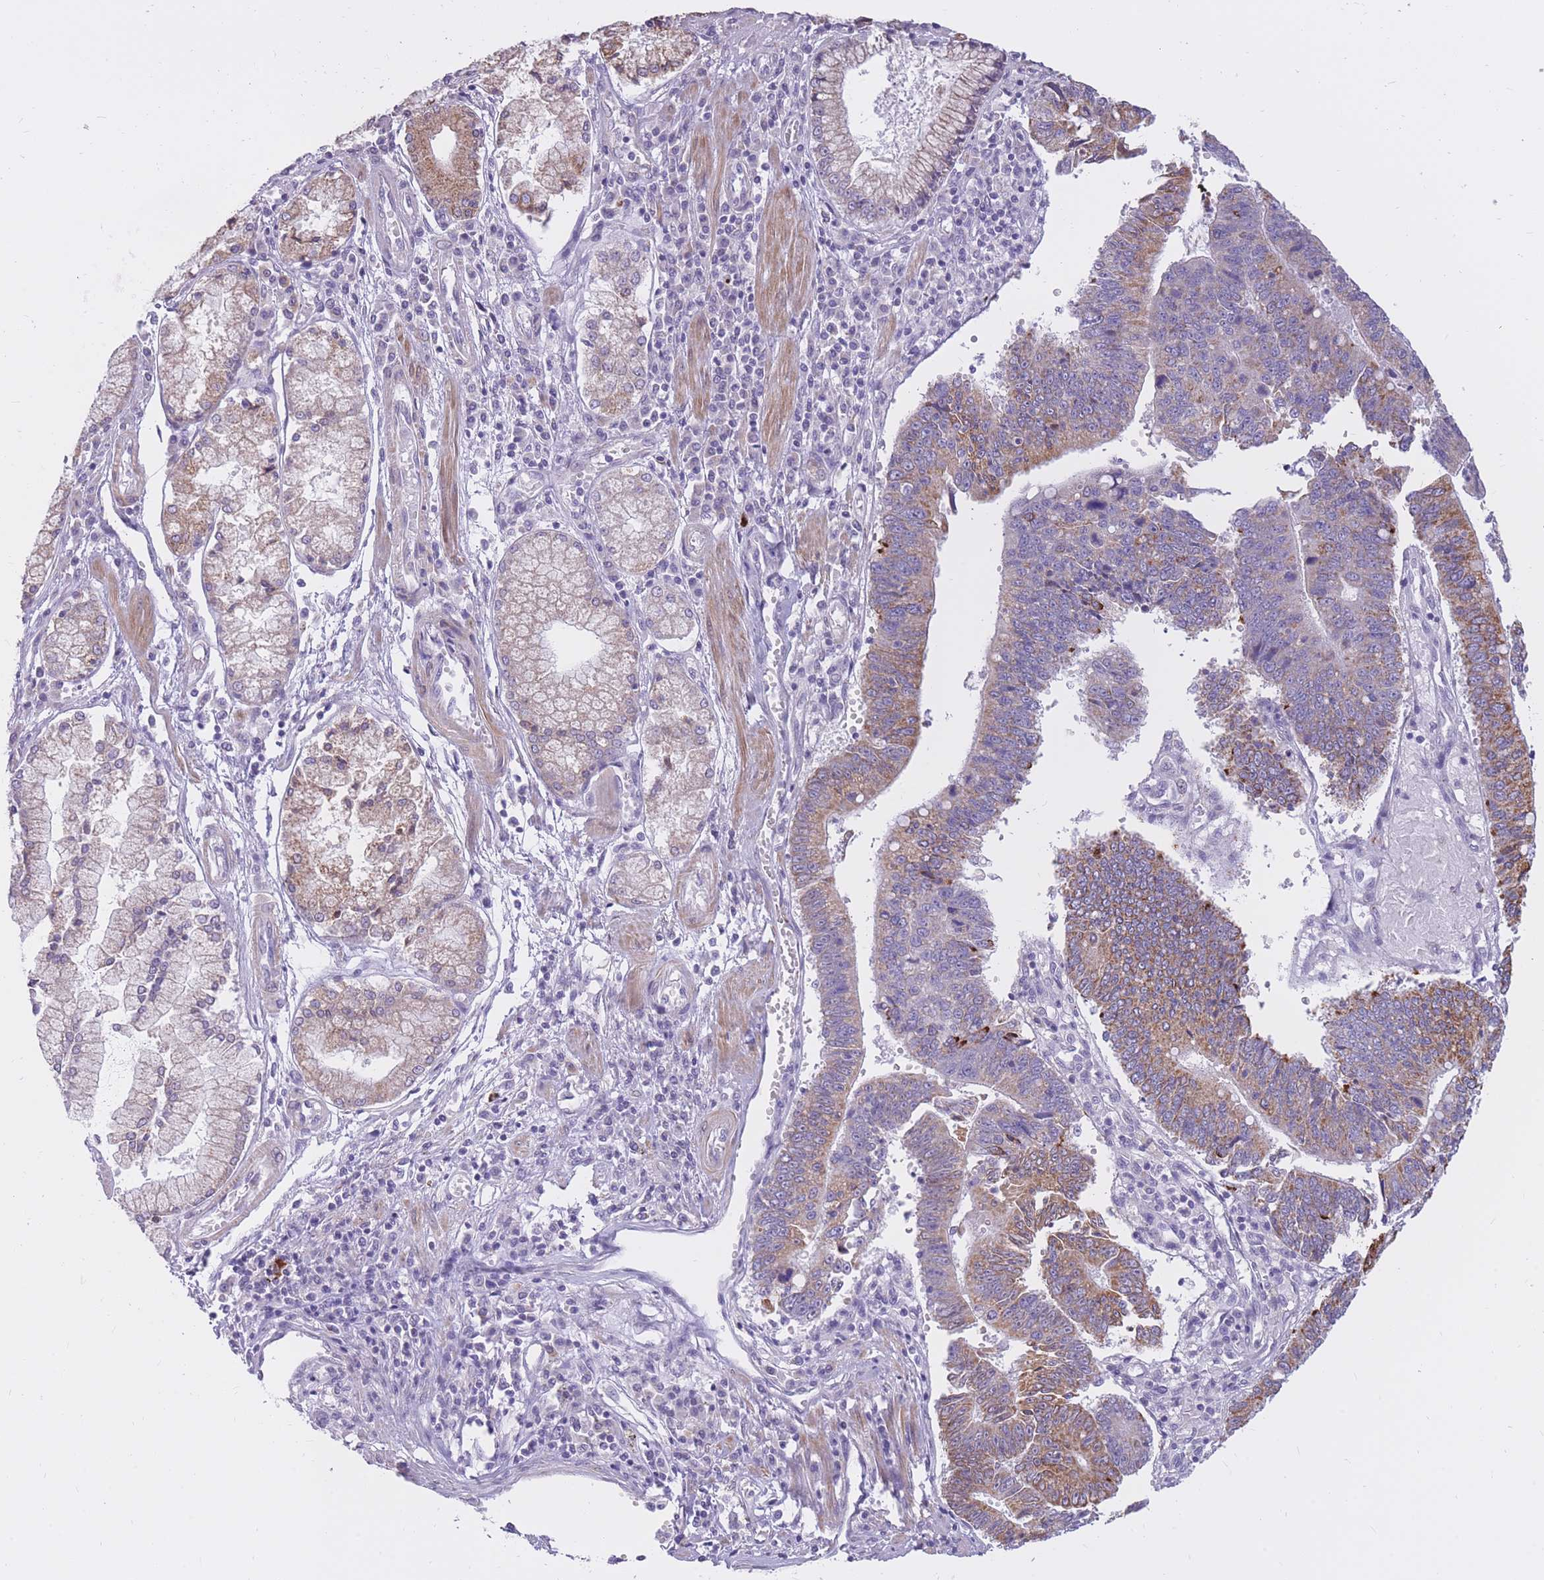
{"staining": {"intensity": "moderate", "quantity": "<25%", "location": "cytoplasmic/membranous"}, "tissue": "stomach cancer", "cell_type": "Tumor cells", "image_type": "cancer", "snomed": [{"axis": "morphology", "description": "Adenocarcinoma, NOS"}, {"axis": "topography", "description": "Stomach"}], "caption": "The photomicrograph shows immunohistochemical staining of stomach adenocarcinoma. There is moderate cytoplasmic/membranous staining is appreciated in about <25% of tumor cells. Nuclei are stained in blue.", "gene": "RNF170", "patient": {"sex": "male", "age": 59}}